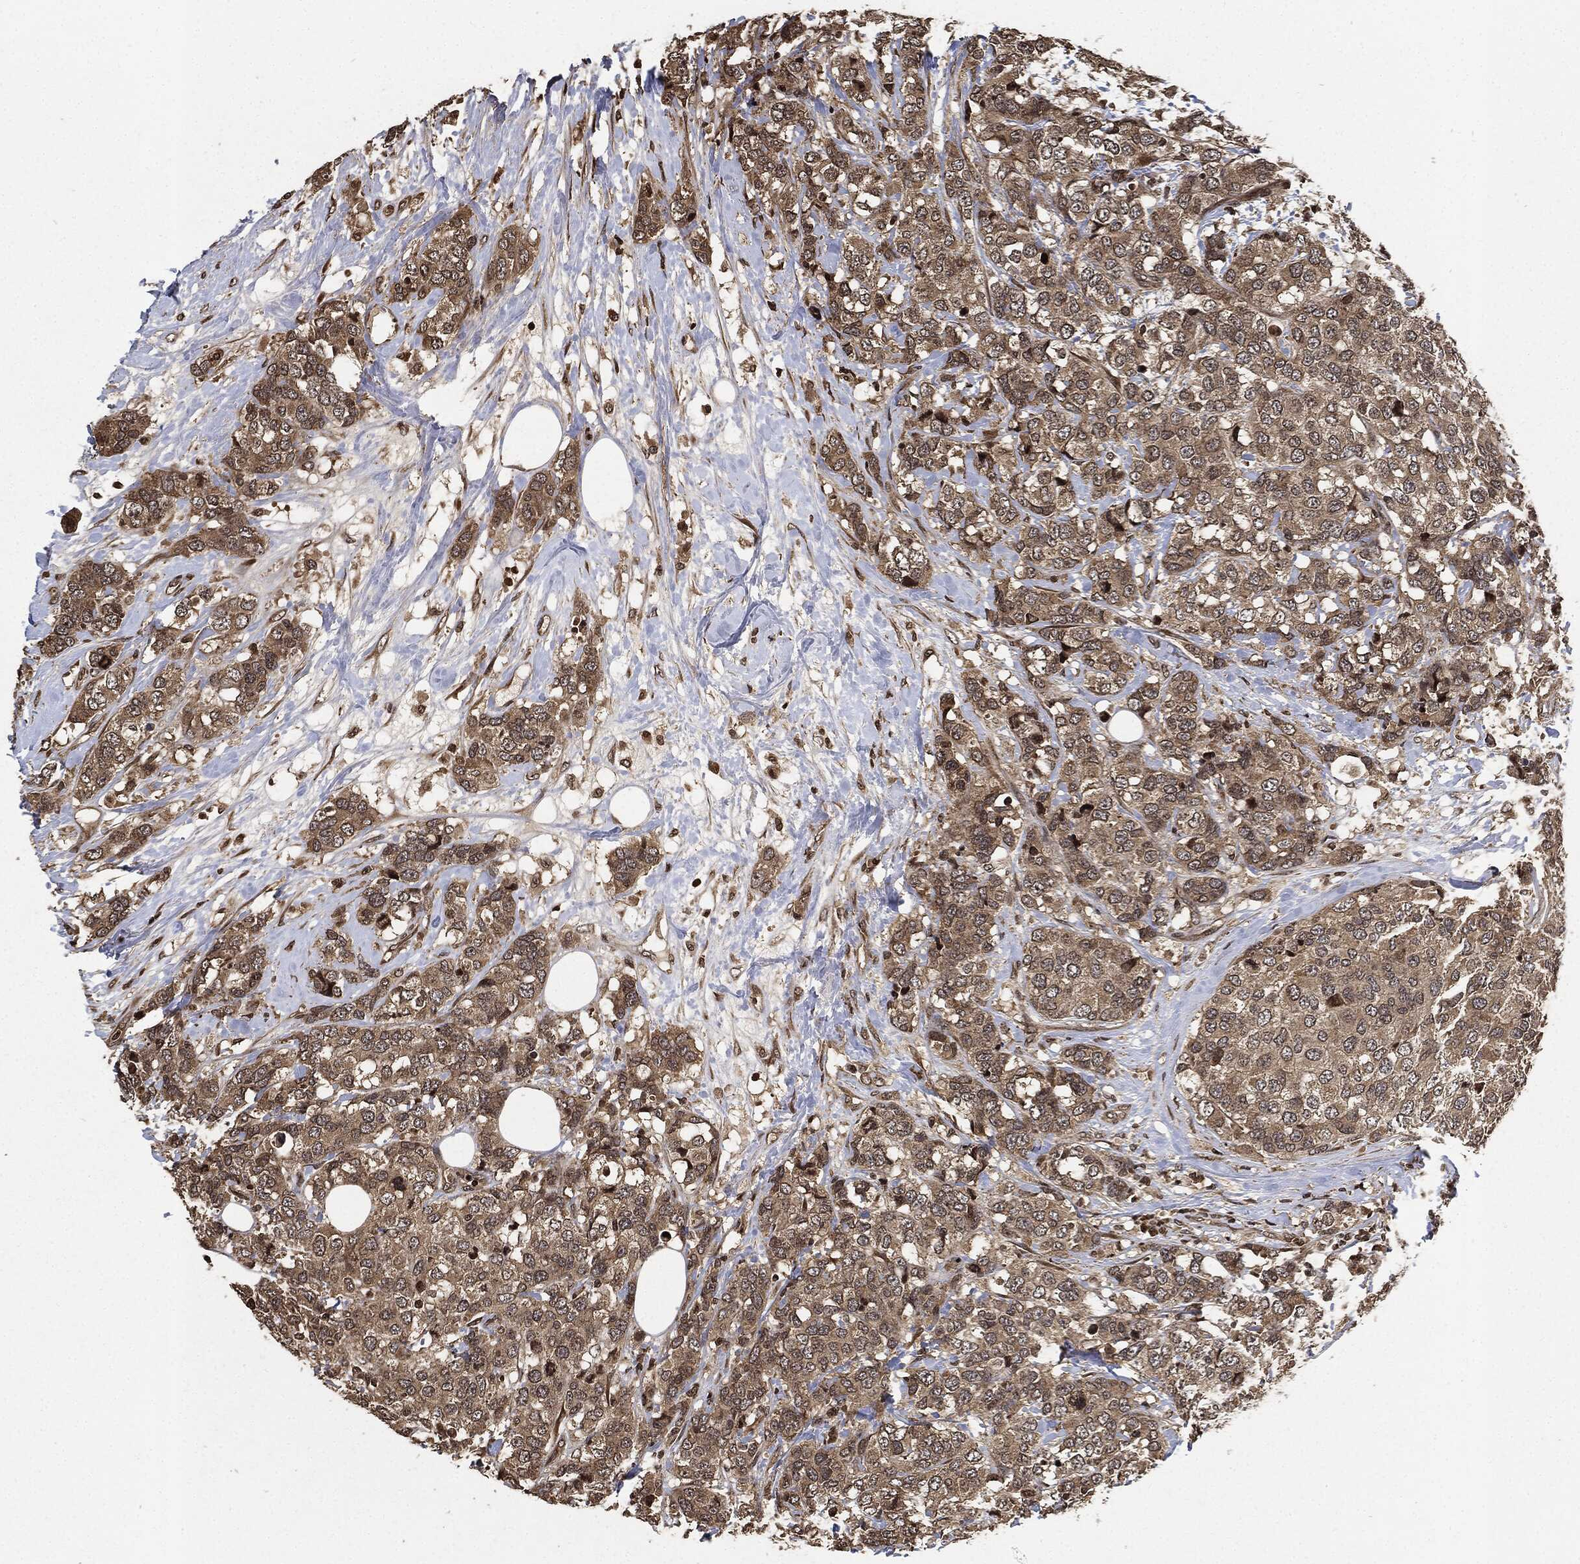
{"staining": {"intensity": "weak", "quantity": ">75%", "location": "cytoplasmic/membranous"}, "tissue": "breast cancer", "cell_type": "Tumor cells", "image_type": "cancer", "snomed": [{"axis": "morphology", "description": "Lobular carcinoma"}, {"axis": "topography", "description": "Breast"}], "caption": "Protein analysis of breast cancer (lobular carcinoma) tissue exhibits weak cytoplasmic/membranous expression in about >75% of tumor cells.", "gene": "PDK1", "patient": {"sex": "female", "age": 59}}